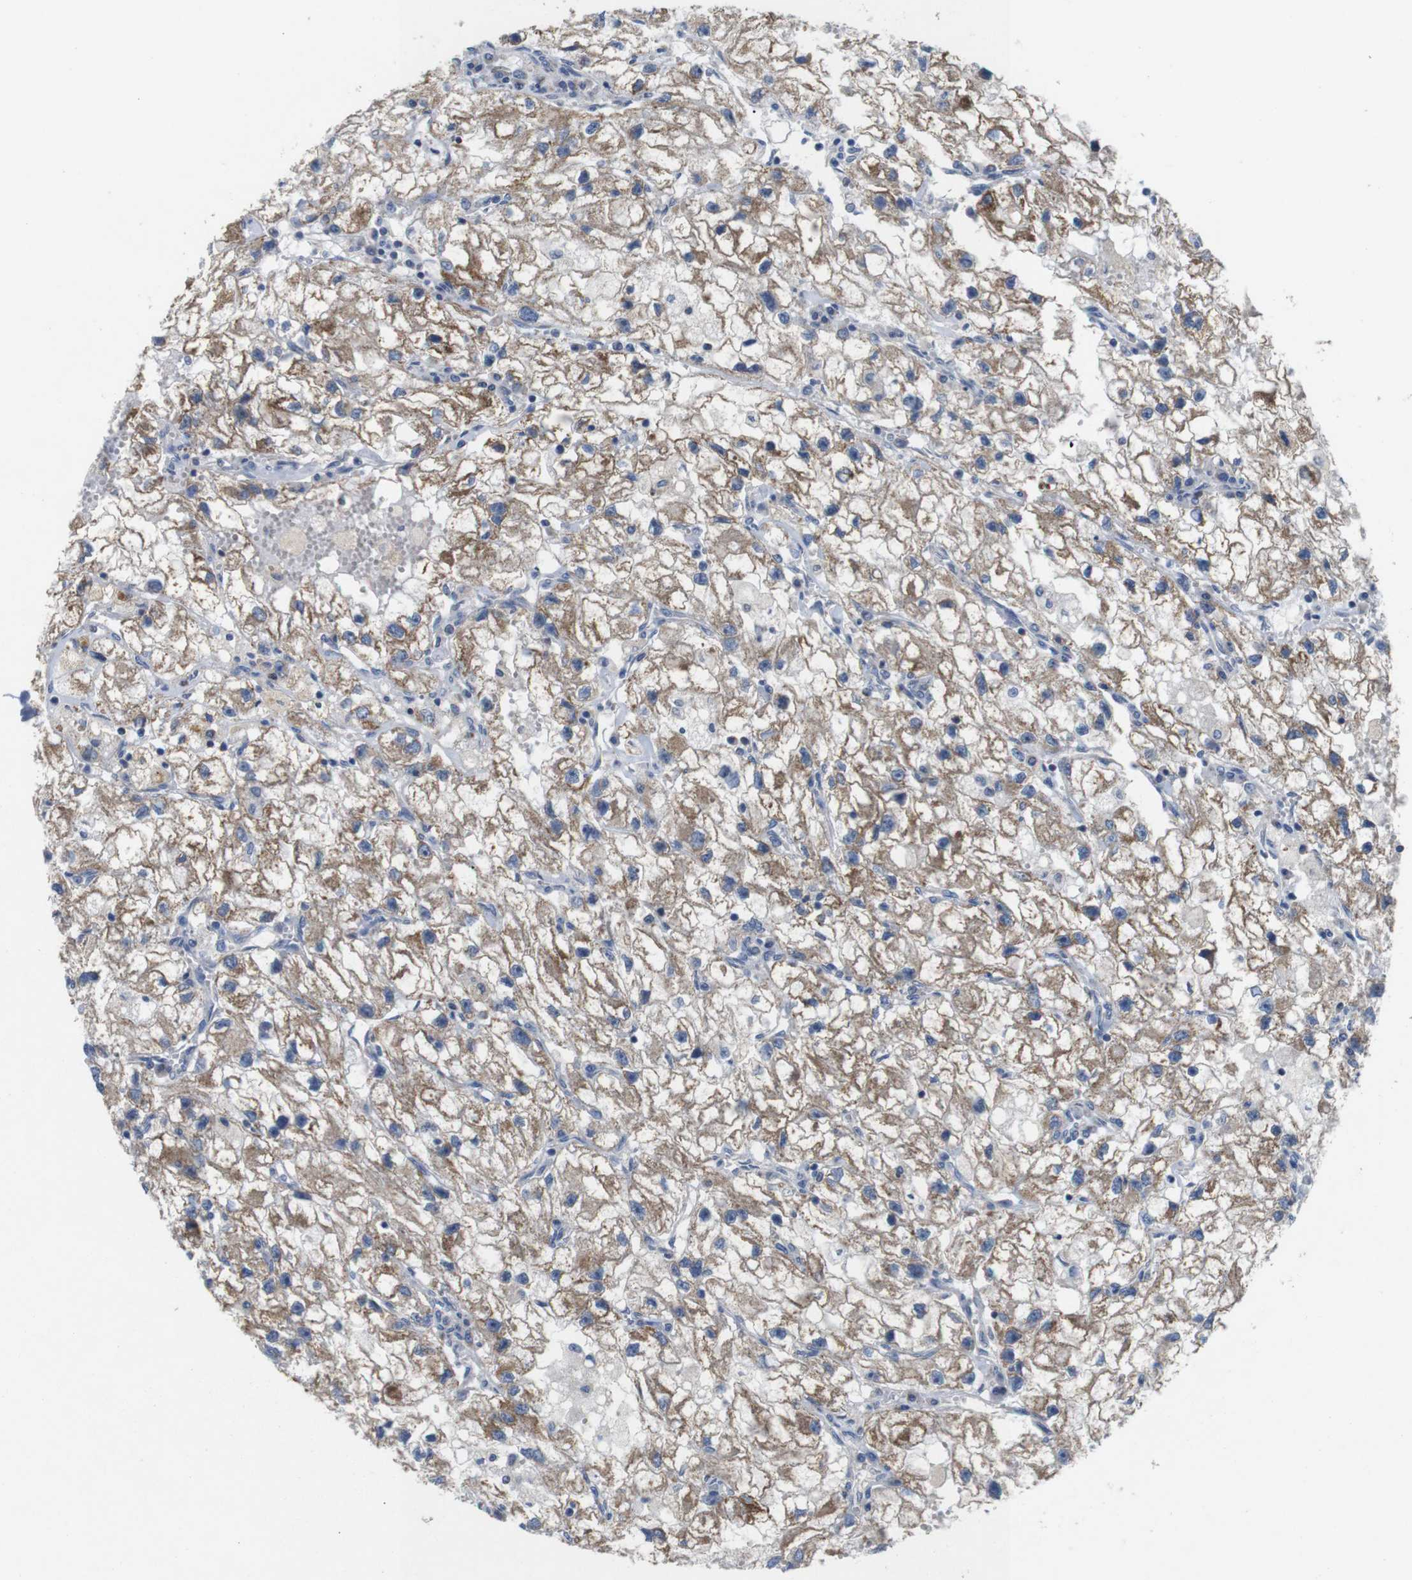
{"staining": {"intensity": "moderate", "quantity": ">75%", "location": "cytoplasmic/membranous"}, "tissue": "renal cancer", "cell_type": "Tumor cells", "image_type": "cancer", "snomed": [{"axis": "morphology", "description": "Adenocarcinoma, NOS"}, {"axis": "topography", "description": "Kidney"}], "caption": "A histopathology image of renal cancer (adenocarcinoma) stained for a protein reveals moderate cytoplasmic/membranous brown staining in tumor cells.", "gene": "F2RL1", "patient": {"sex": "female", "age": 70}}